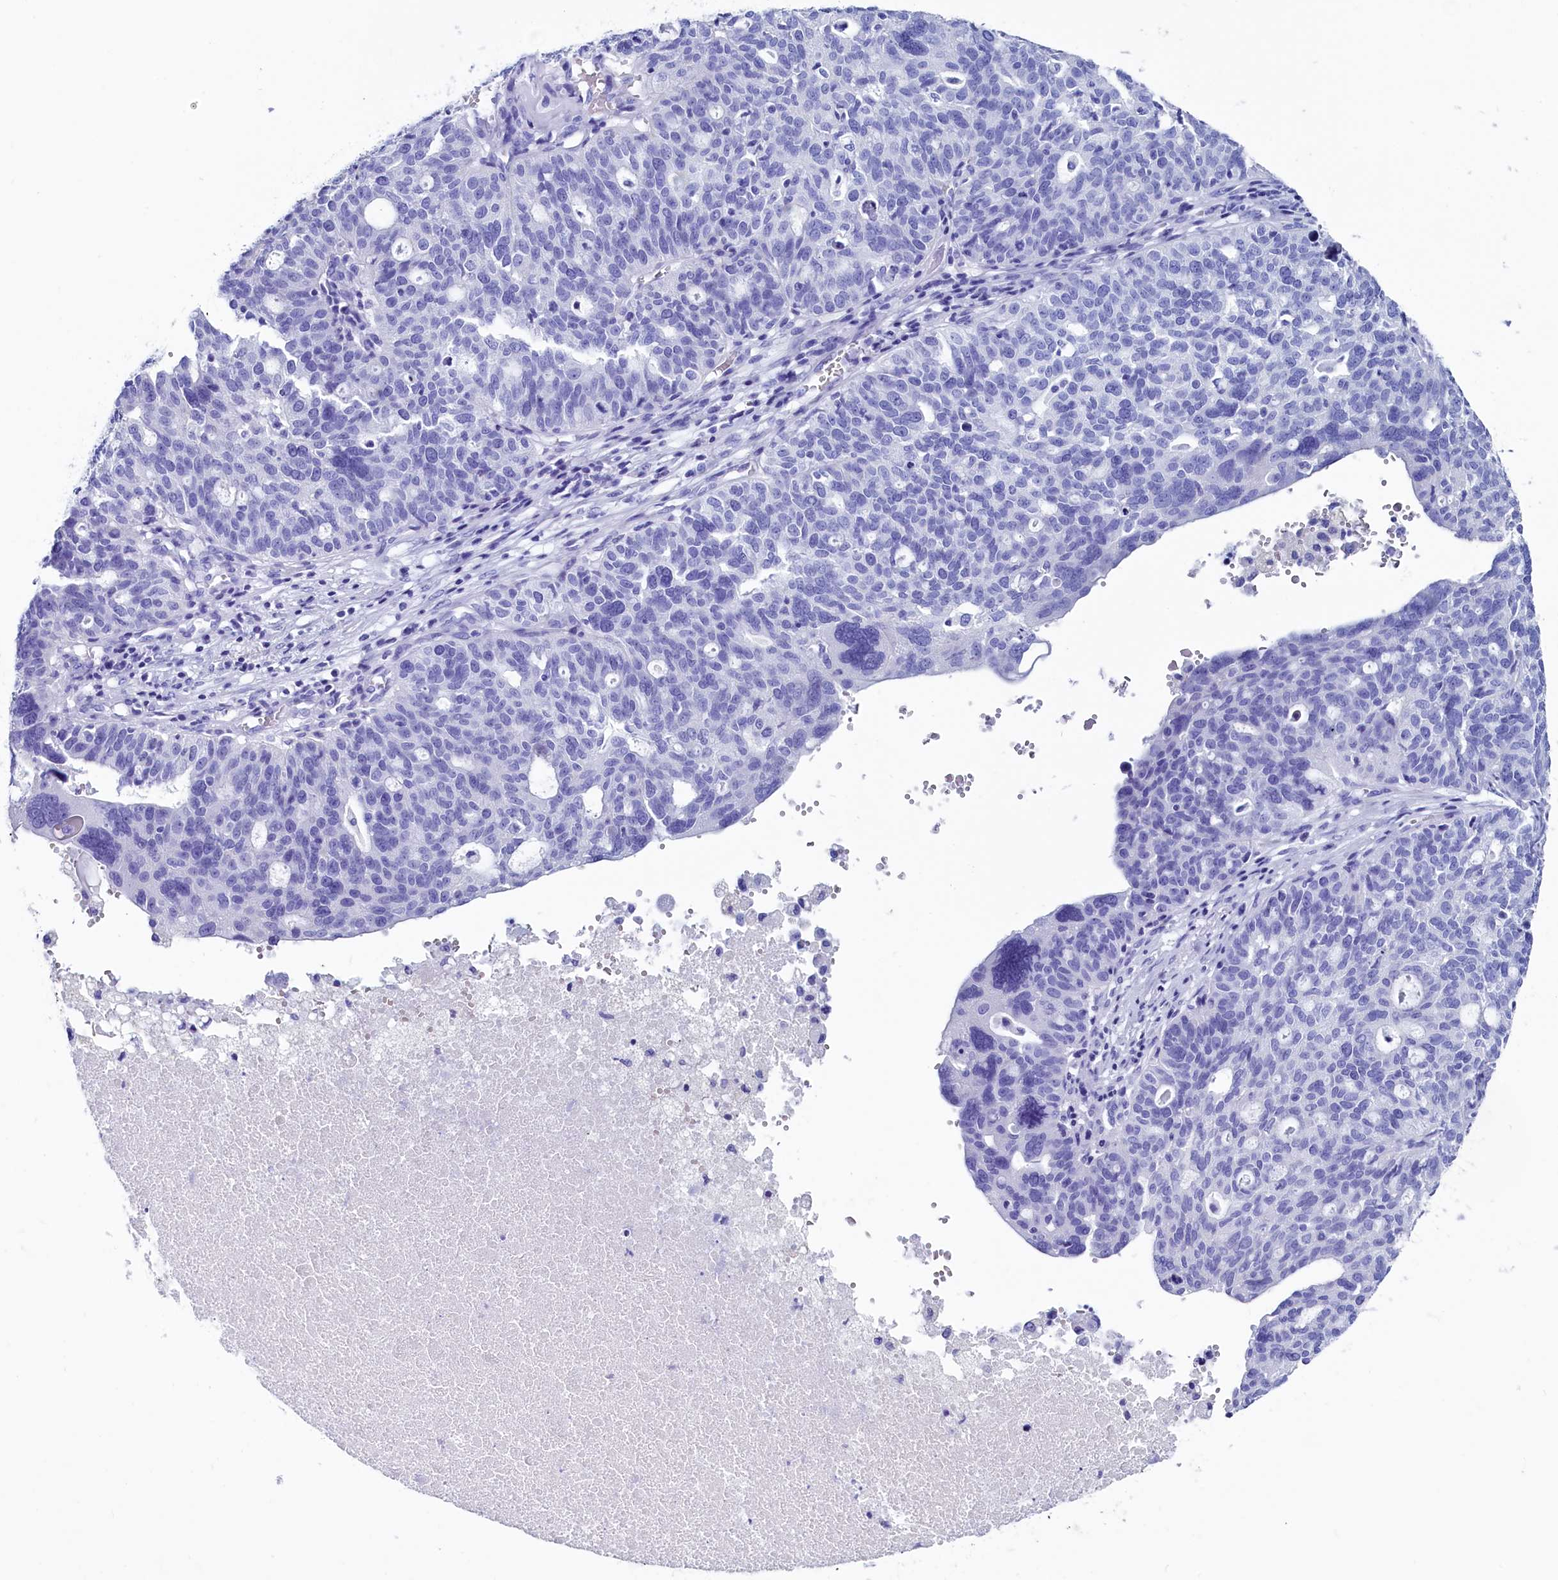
{"staining": {"intensity": "negative", "quantity": "none", "location": "none"}, "tissue": "ovarian cancer", "cell_type": "Tumor cells", "image_type": "cancer", "snomed": [{"axis": "morphology", "description": "Cystadenocarcinoma, serous, NOS"}, {"axis": "topography", "description": "Ovary"}], "caption": "A micrograph of ovarian cancer (serous cystadenocarcinoma) stained for a protein reveals no brown staining in tumor cells.", "gene": "ANKRD29", "patient": {"sex": "female", "age": 59}}